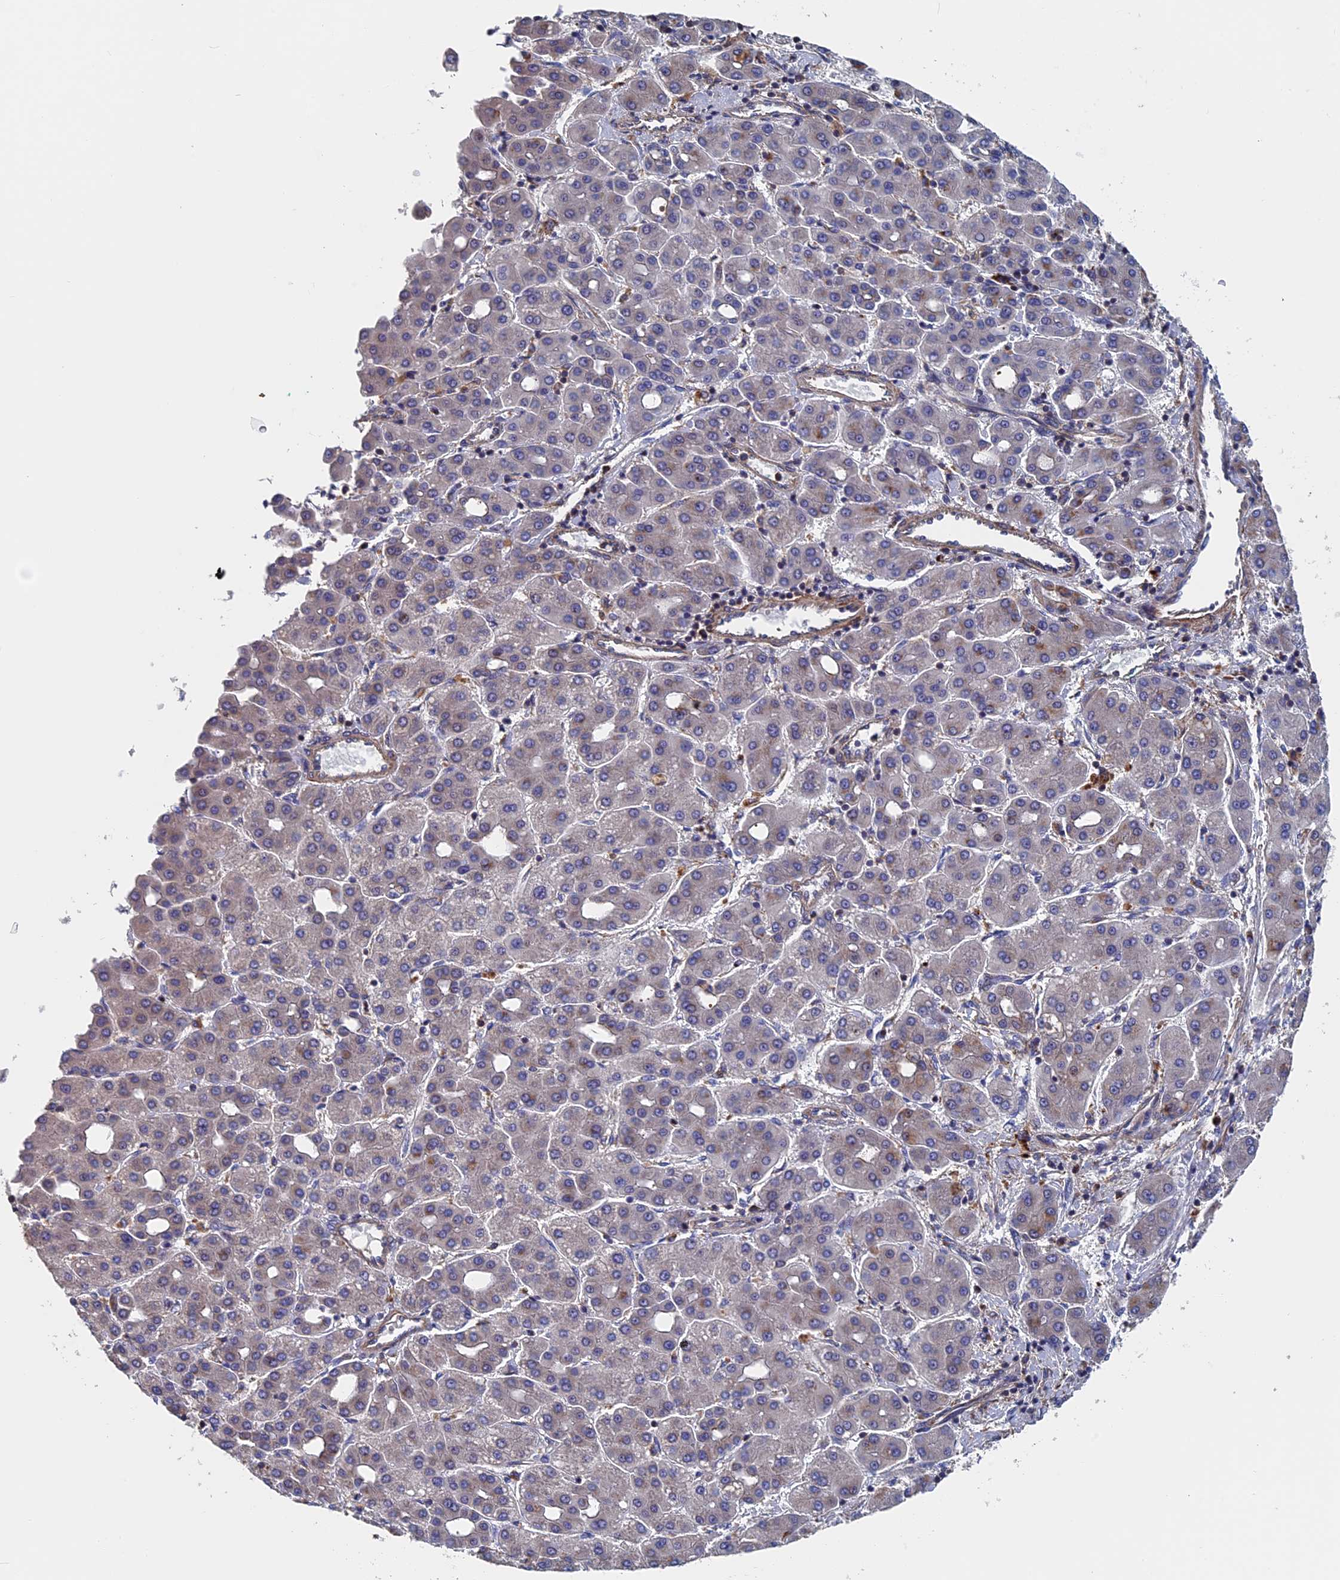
{"staining": {"intensity": "weak", "quantity": "<25%", "location": "cytoplasmic/membranous"}, "tissue": "liver cancer", "cell_type": "Tumor cells", "image_type": "cancer", "snomed": [{"axis": "morphology", "description": "Carcinoma, Hepatocellular, NOS"}, {"axis": "topography", "description": "Liver"}], "caption": "DAB immunohistochemical staining of human liver cancer exhibits no significant positivity in tumor cells. Nuclei are stained in blue.", "gene": "DNAJC3", "patient": {"sex": "male", "age": 65}}